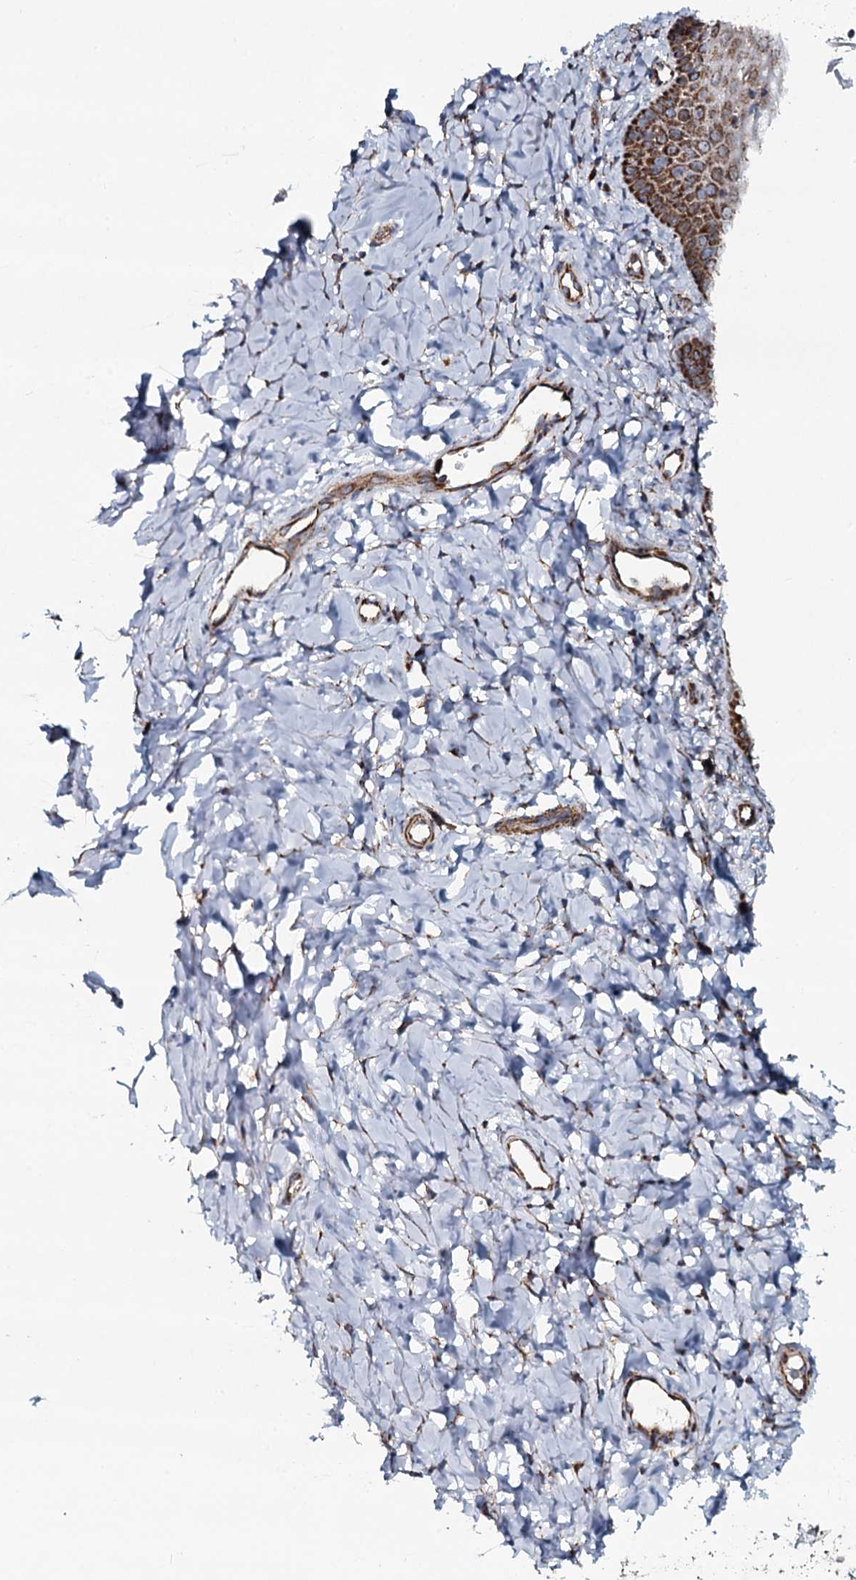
{"staining": {"intensity": "strong", "quantity": "25%-75%", "location": "cytoplasmic/membranous"}, "tissue": "vagina", "cell_type": "Squamous epithelial cells", "image_type": "normal", "snomed": [{"axis": "morphology", "description": "Normal tissue, NOS"}, {"axis": "topography", "description": "Vagina"}], "caption": "An immunohistochemistry (IHC) micrograph of normal tissue is shown. Protein staining in brown labels strong cytoplasmic/membranous positivity in vagina within squamous epithelial cells.", "gene": "EVC2", "patient": {"sex": "female", "age": 68}}